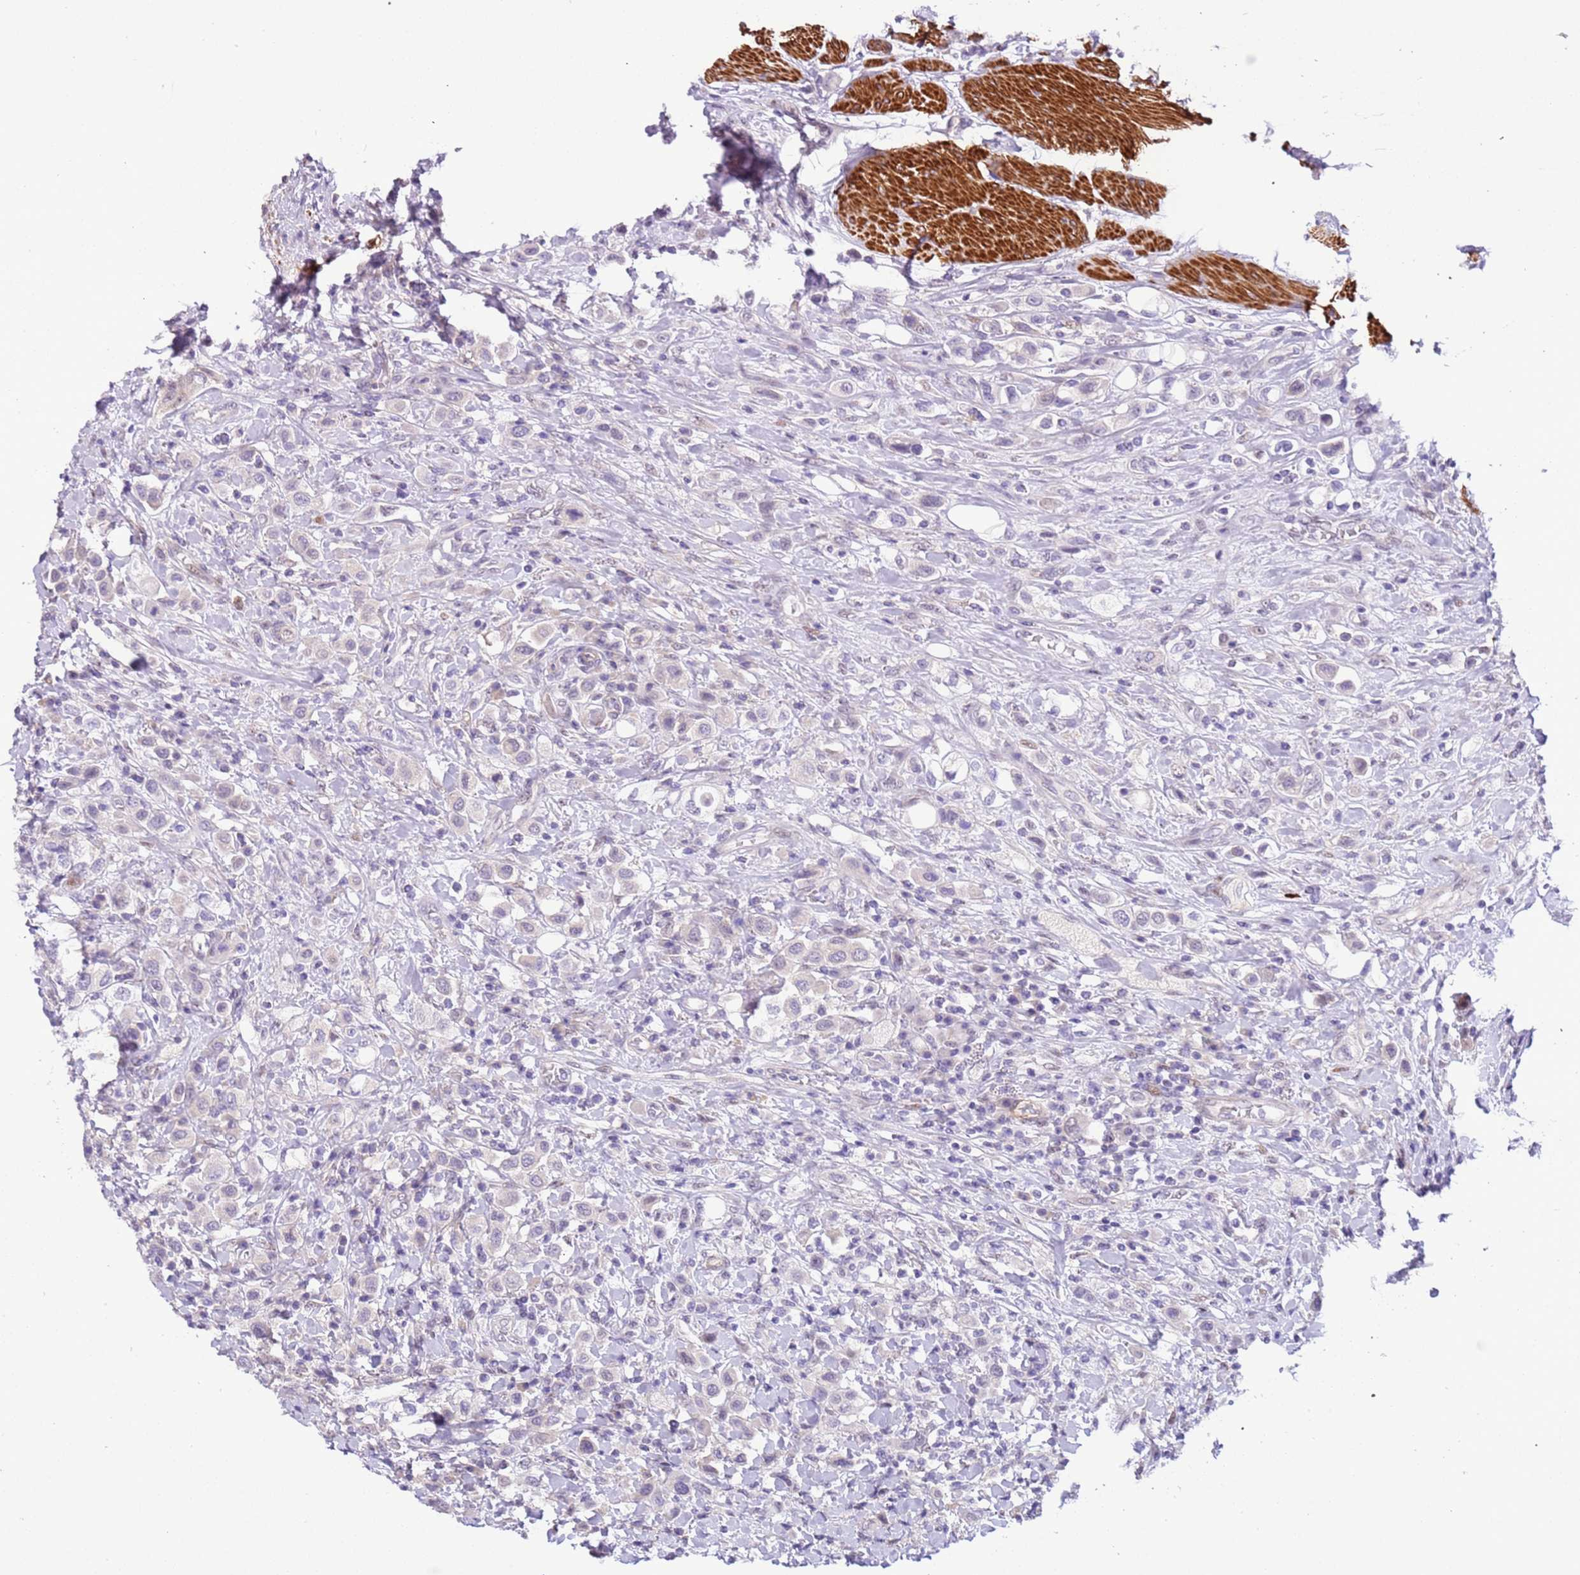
{"staining": {"intensity": "negative", "quantity": "none", "location": "none"}, "tissue": "urothelial cancer", "cell_type": "Tumor cells", "image_type": "cancer", "snomed": [{"axis": "morphology", "description": "Urothelial carcinoma, High grade"}, {"axis": "topography", "description": "Urinary bladder"}], "caption": "Urothelial cancer was stained to show a protein in brown. There is no significant positivity in tumor cells.", "gene": "PLEKHH1", "patient": {"sex": "male", "age": 50}}